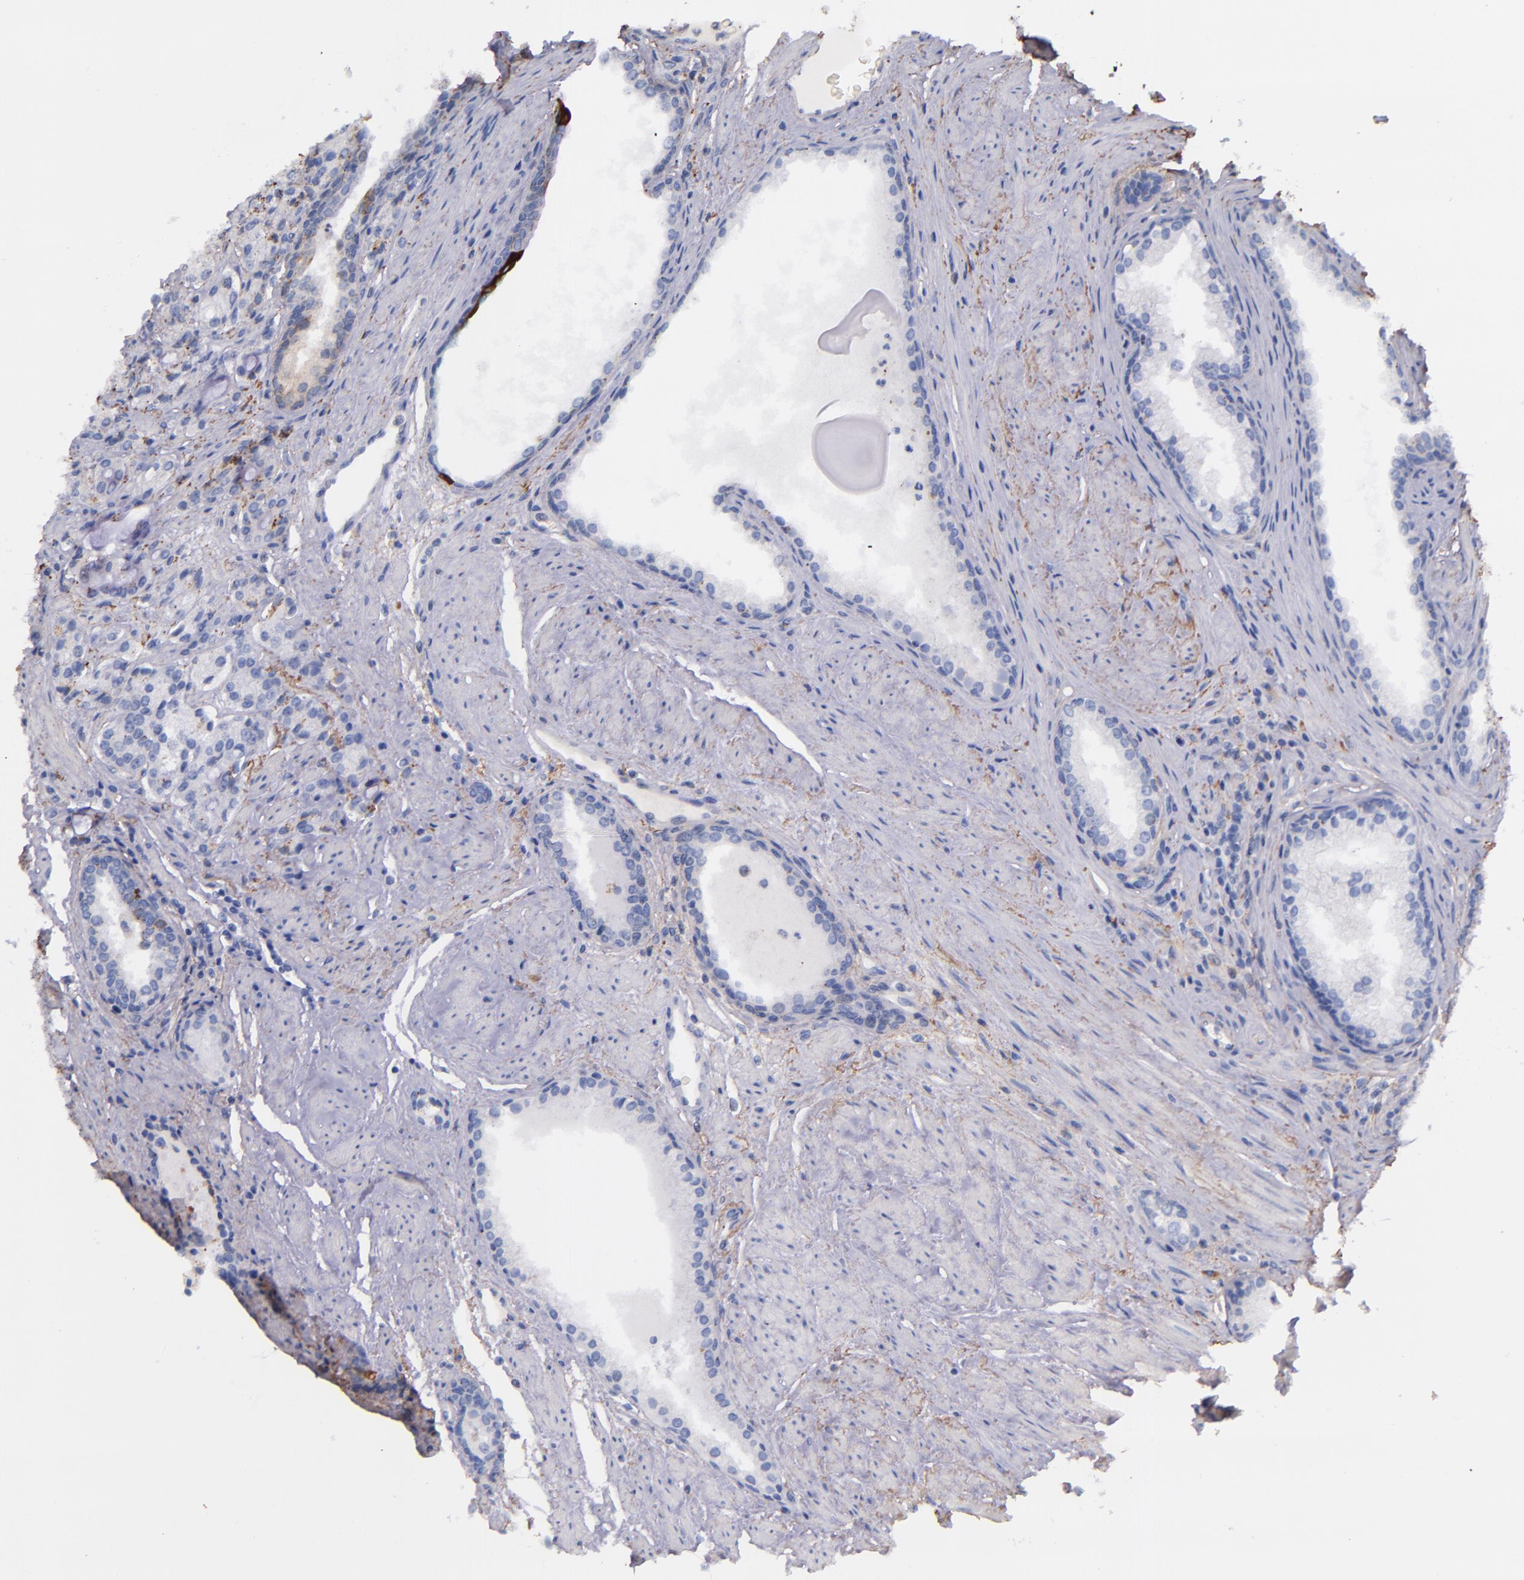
{"staining": {"intensity": "weak", "quantity": "25%-75%", "location": "cytoplasmic/membranous"}, "tissue": "prostate cancer", "cell_type": "Tumor cells", "image_type": "cancer", "snomed": [{"axis": "morphology", "description": "Adenocarcinoma, Medium grade"}, {"axis": "topography", "description": "Prostate"}], "caption": "Prostate adenocarcinoma (medium-grade) was stained to show a protein in brown. There is low levels of weak cytoplasmic/membranous expression in about 25%-75% of tumor cells.", "gene": "IVL", "patient": {"sex": "male", "age": 72}}